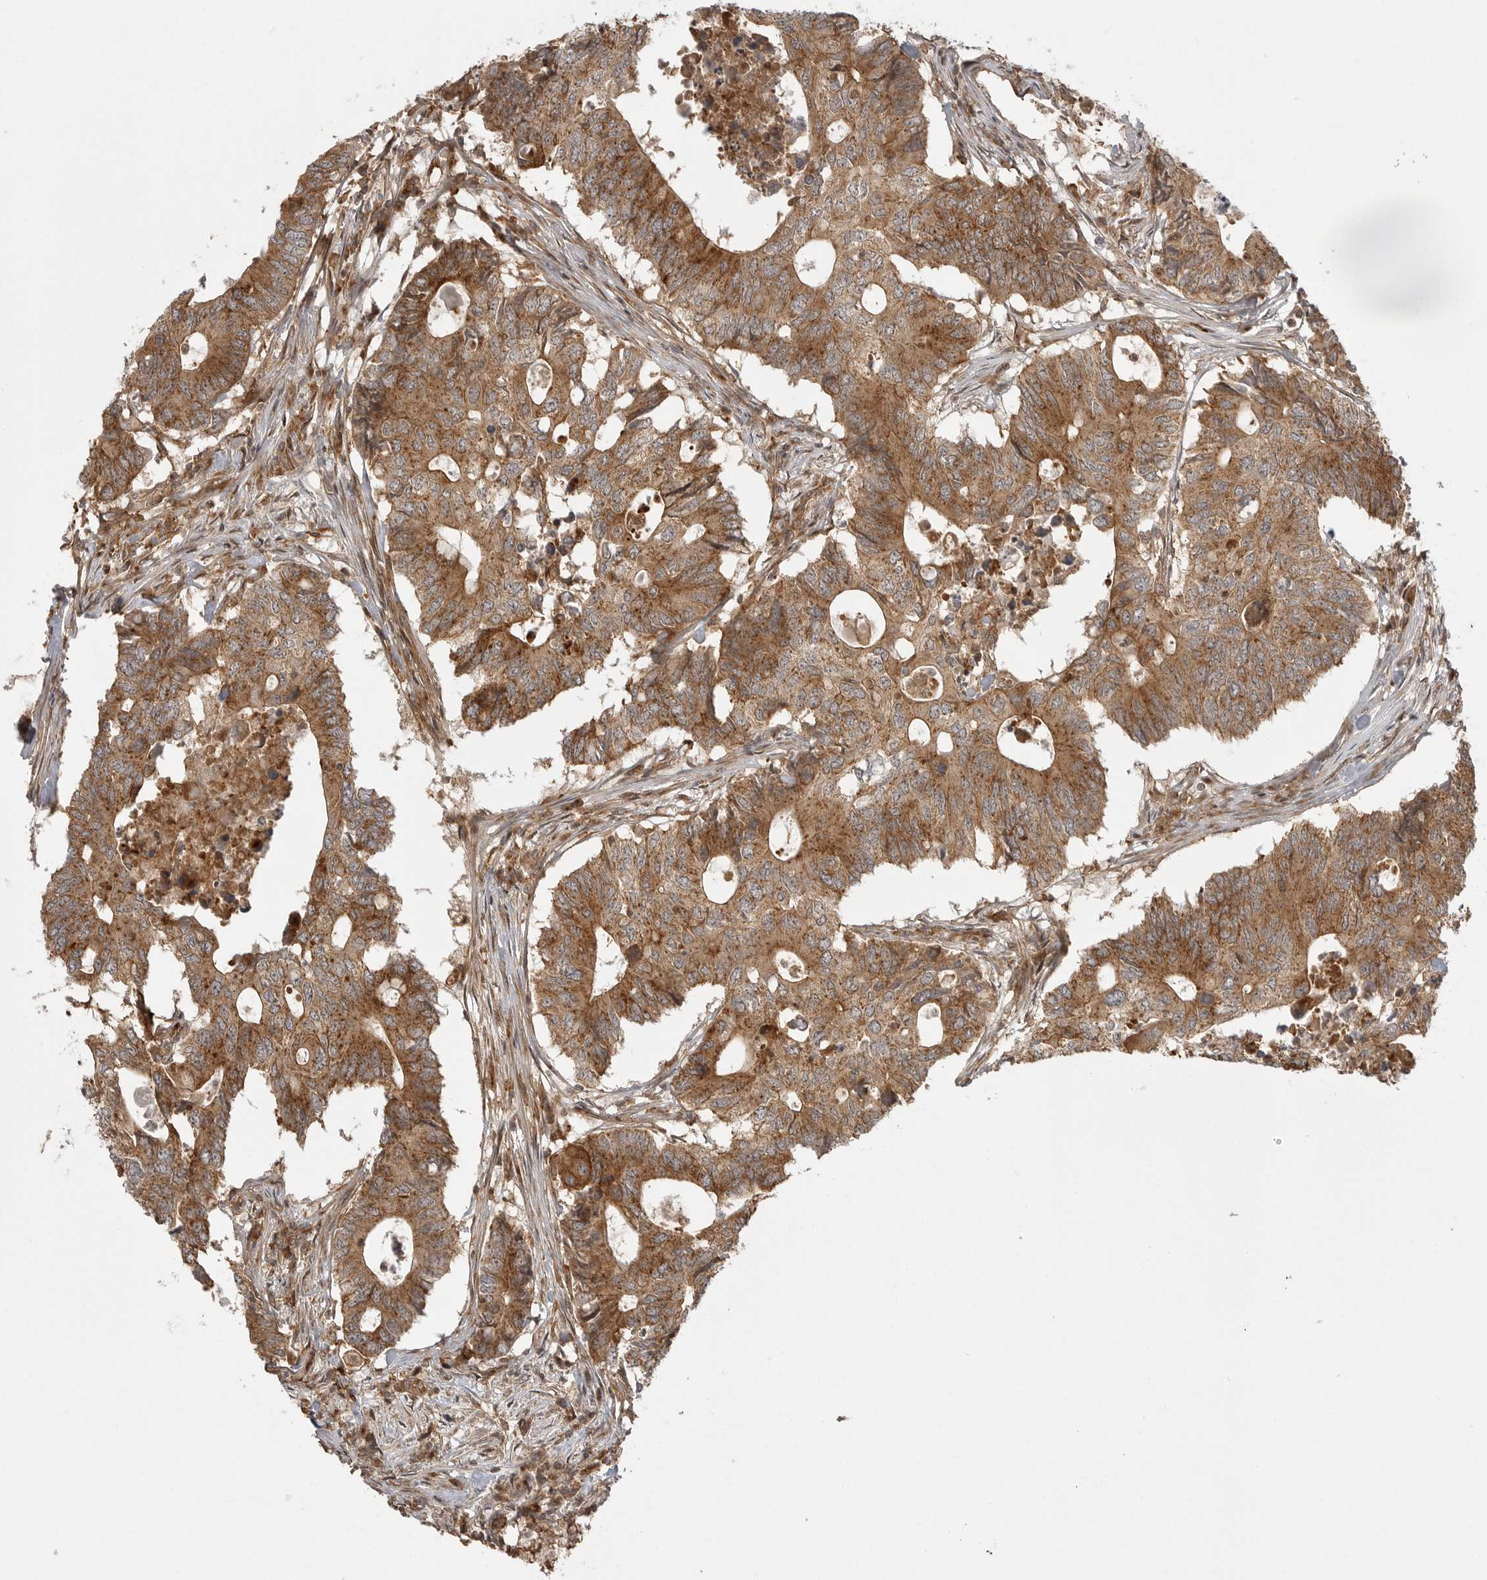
{"staining": {"intensity": "moderate", "quantity": ">75%", "location": "cytoplasmic/membranous"}, "tissue": "colorectal cancer", "cell_type": "Tumor cells", "image_type": "cancer", "snomed": [{"axis": "morphology", "description": "Adenocarcinoma, NOS"}, {"axis": "topography", "description": "Colon"}], "caption": "This is a histology image of immunohistochemistry (IHC) staining of adenocarcinoma (colorectal), which shows moderate staining in the cytoplasmic/membranous of tumor cells.", "gene": "FAT3", "patient": {"sex": "male", "age": 71}}